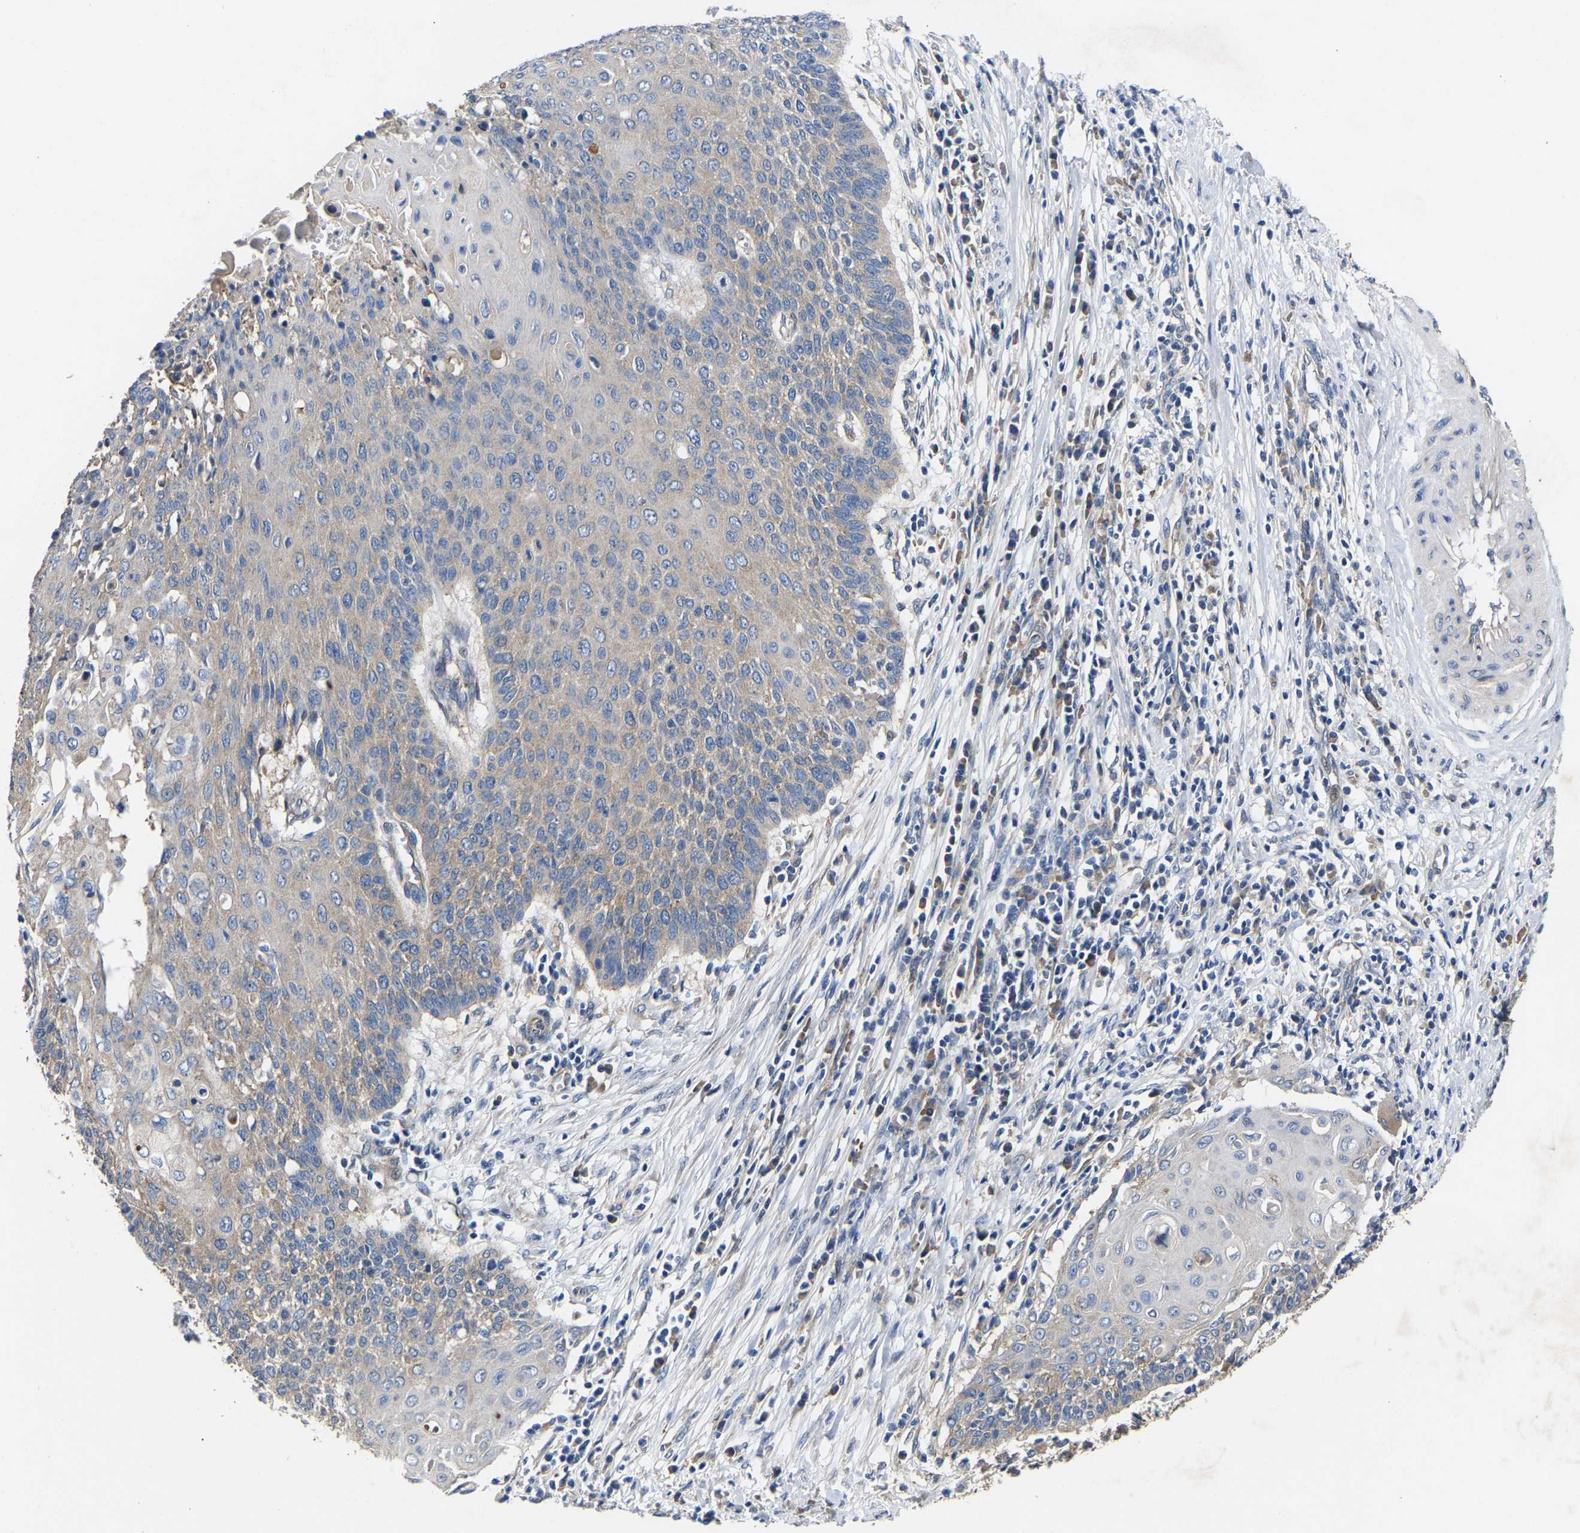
{"staining": {"intensity": "negative", "quantity": "none", "location": "none"}, "tissue": "cervical cancer", "cell_type": "Tumor cells", "image_type": "cancer", "snomed": [{"axis": "morphology", "description": "Squamous cell carcinoma, NOS"}, {"axis": "topography", "description": "Cervix"}], "caption": "This is an immunohistochemistry (IHC) image of human cervical cancer (squamous cell carcinoma). There is no expression in tumor cells.", "gene": "AIMP2", "patient": {"sex": "female", "age": 39}}